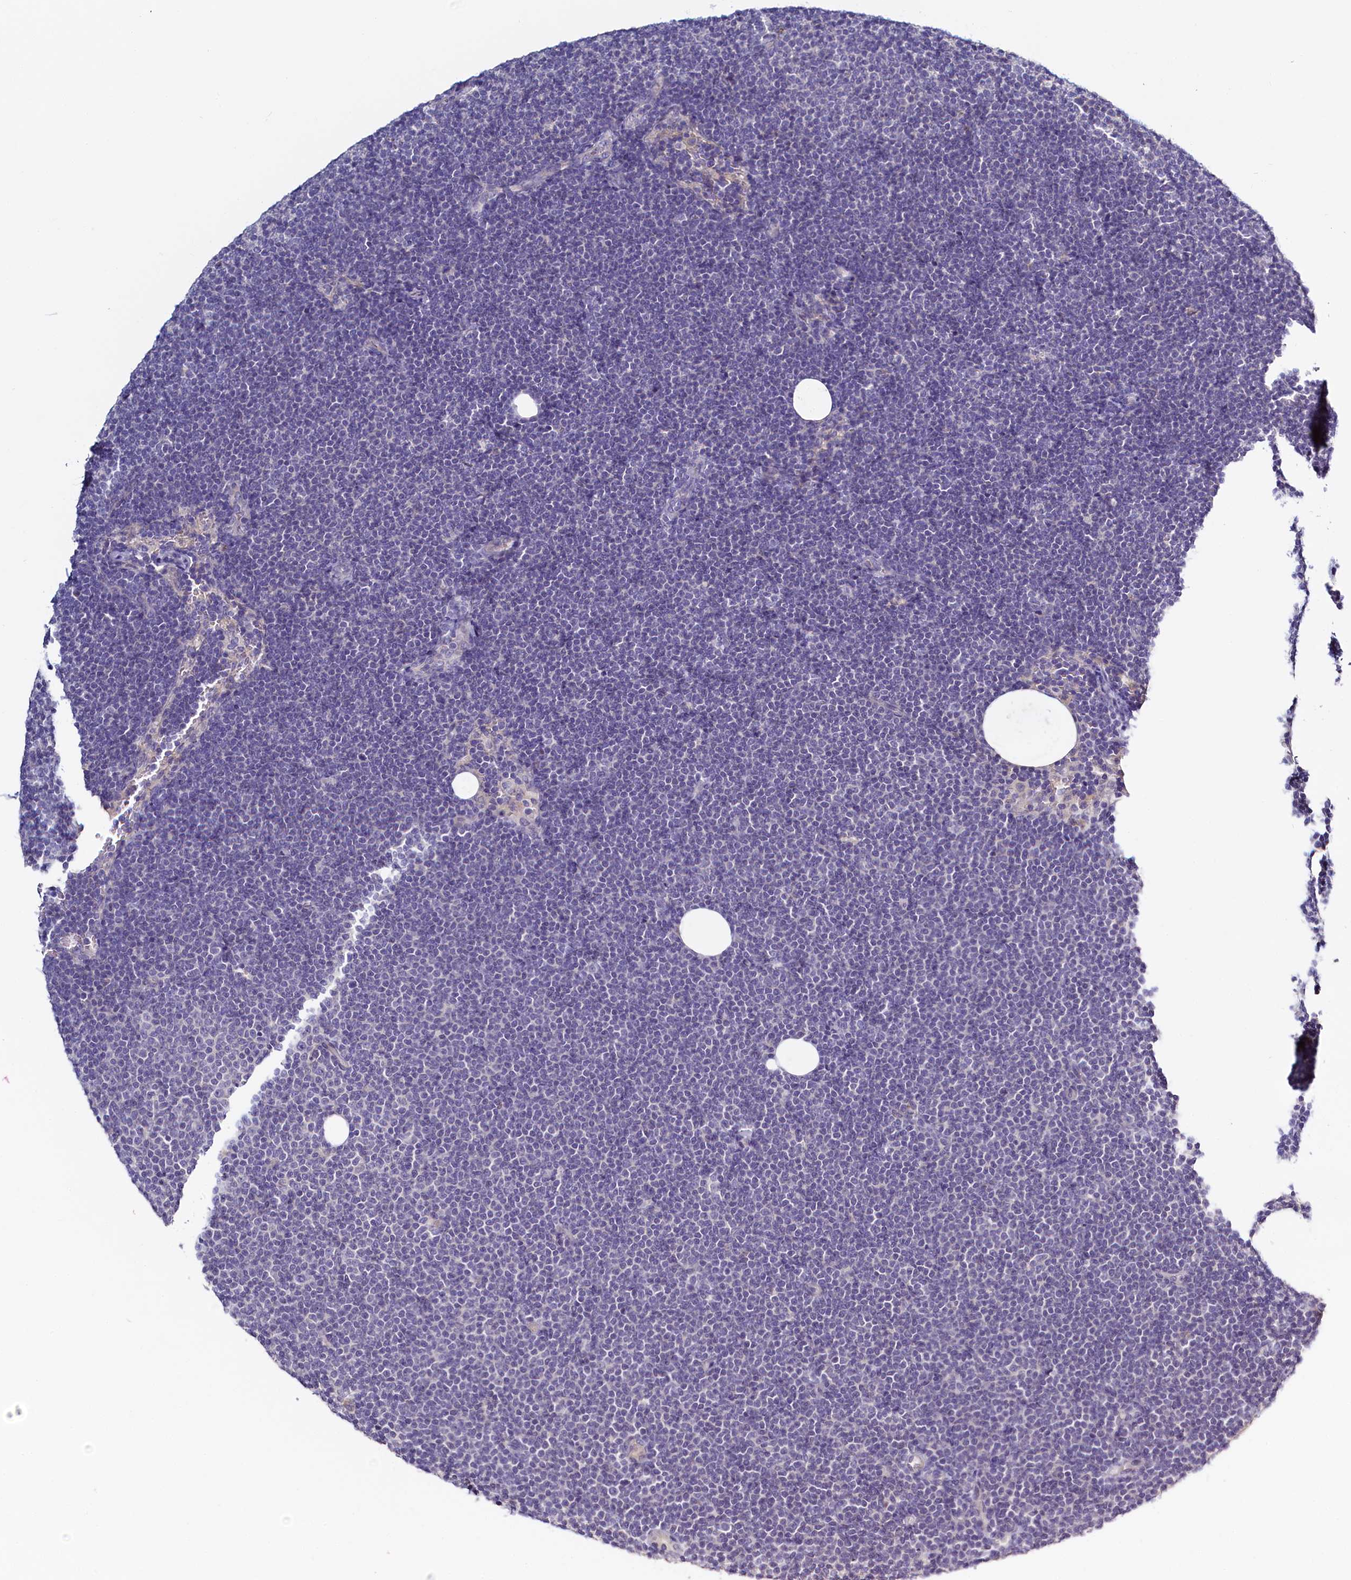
{"staining": {"intensity": "negative", "quantity": "none", "location": "none"}, "tissue": "lymphoma", "cell_type": "Tumor cells", "image_type": "cancer", "snomed": [{"axis": "morphology", "description": "Malignant lymphoma, non-Hodgkin's type, Low grade"}, {"axis": "topography", "description": "Lymph node"}], "caption": "Immunohistochemistry (IHC) photomicrograph of neoplastic tissue: lymphoma stained with DAB reveals no significant protein staining in tumor cells.", "gene": "PDE6D", "patient": {"sex": "female", "age": 53}}